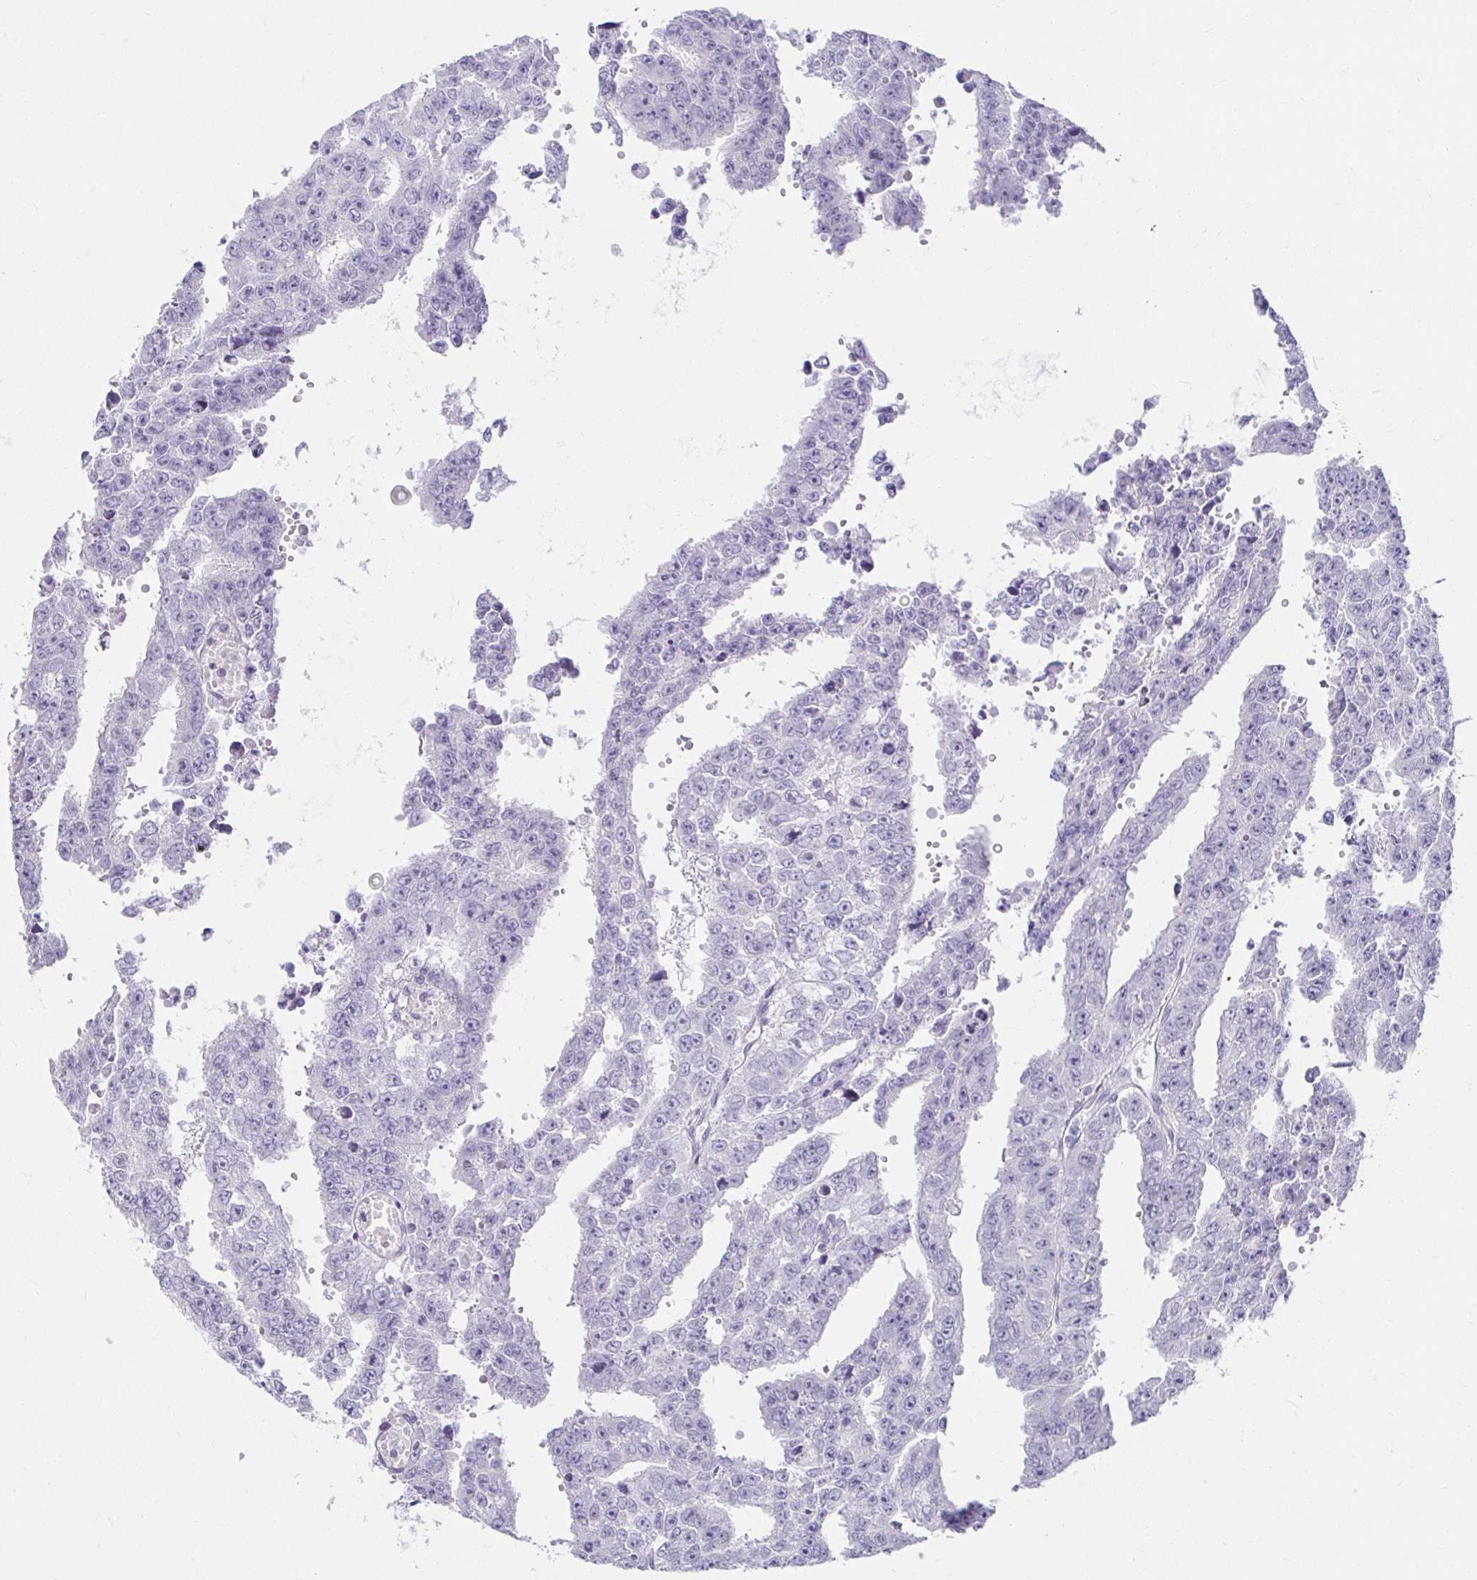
{"staining": {"intensity": "negative", "quantity": "none", "location": "none"}, "tissue": "testis cancer", "cell_type": "Tumor cells", "image_type": "cancer", "snomed": [{"axis": "morphology", "description": "Carcinoma, Embryonal, NOS"}, {"axis": "morphology", "description": "Teratoma, malignant, NOS"}, {"axis": "topography", "description": "Testis"}], "caption": "IHC histopathology image of neoplastic tissue: testis cancer (malignant teratoma) stained with DAB shows no significant protein staining in tumor cells. (IHC, brightfield microscopy, high magnification).", "gene": "VGLL1", "patient": {"sex": "male", "age": 24}}